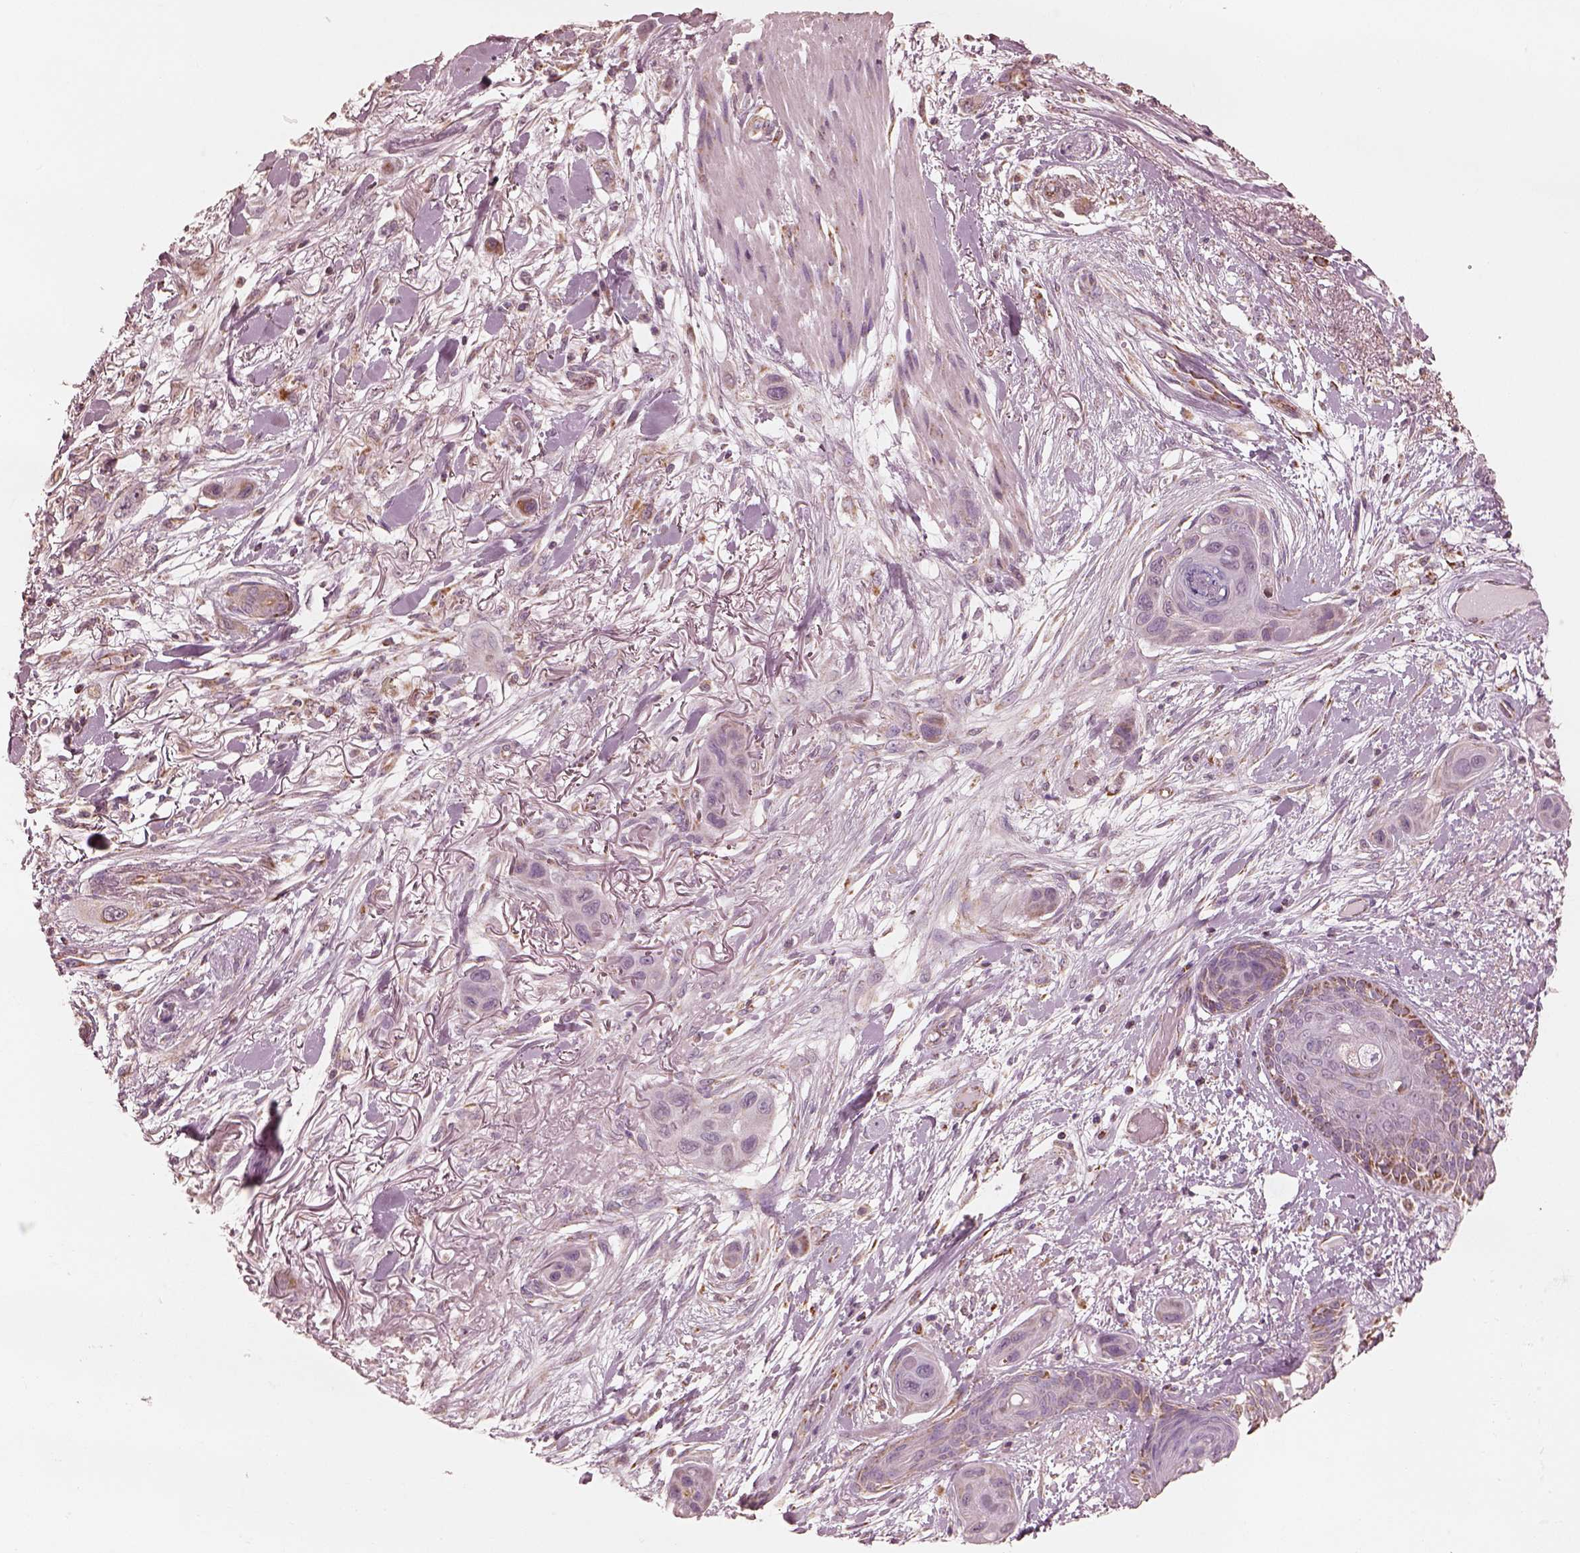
{"staining": {"intensity": "weak", "quantity": "<25%", "location": "cytoplasmic/membranous"}, "tissue": "skin cancer", "cell_type": "Tumor cells", "image_type": "cancer", "snomed": [{"axis": "morphology", "description": "Squamous cell carcinoma, NOS"}, {"axis": "topography", "description": "Skin"}], "caption": "Immunohistochemistry micrograph of neoplastic tissue: human skin cancer (squamous cell carcinoma) stained with DAB exhibits no significant protein expression in tumor cells.", "gene": "ENTPD6", "patient": {"sex": "male", "age": 79}}